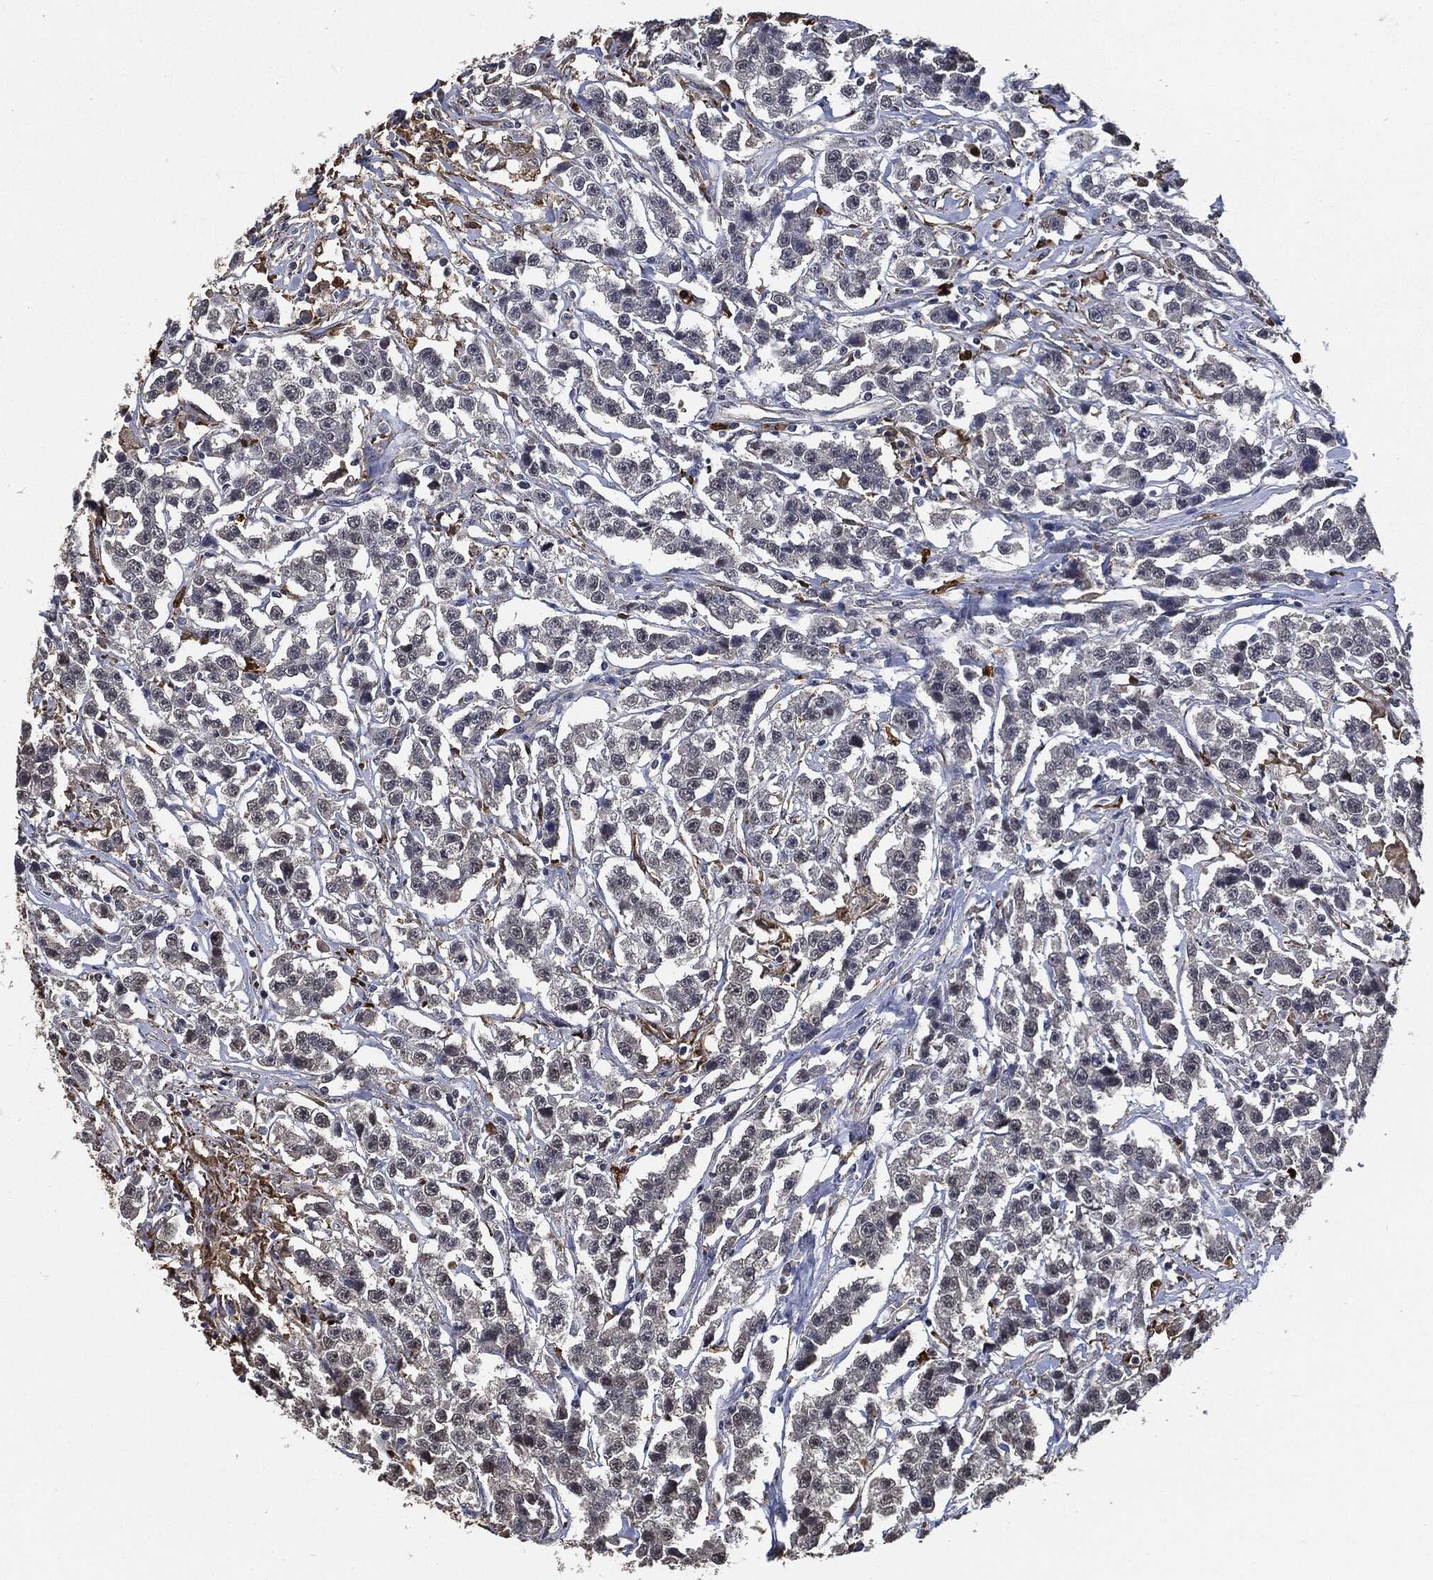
{"staining": {"intensity": "negative", "quantity": "none", "location": "none"}, "tissue": "testis cancer", "cell_type": "Tumor cells", "image_type": "cancer", "snomed": [{"axis": "morphology", "description": "Seminoma, NOS"}, {"axis": "topography", "description": "Testis"}], "caption": "DAB immunohistochemical staining of testis cancer (seminoma) reveals no significant staining in tumor cells.", "gene": "S100A9", "patient": {"sex": "male", "age": 59}}